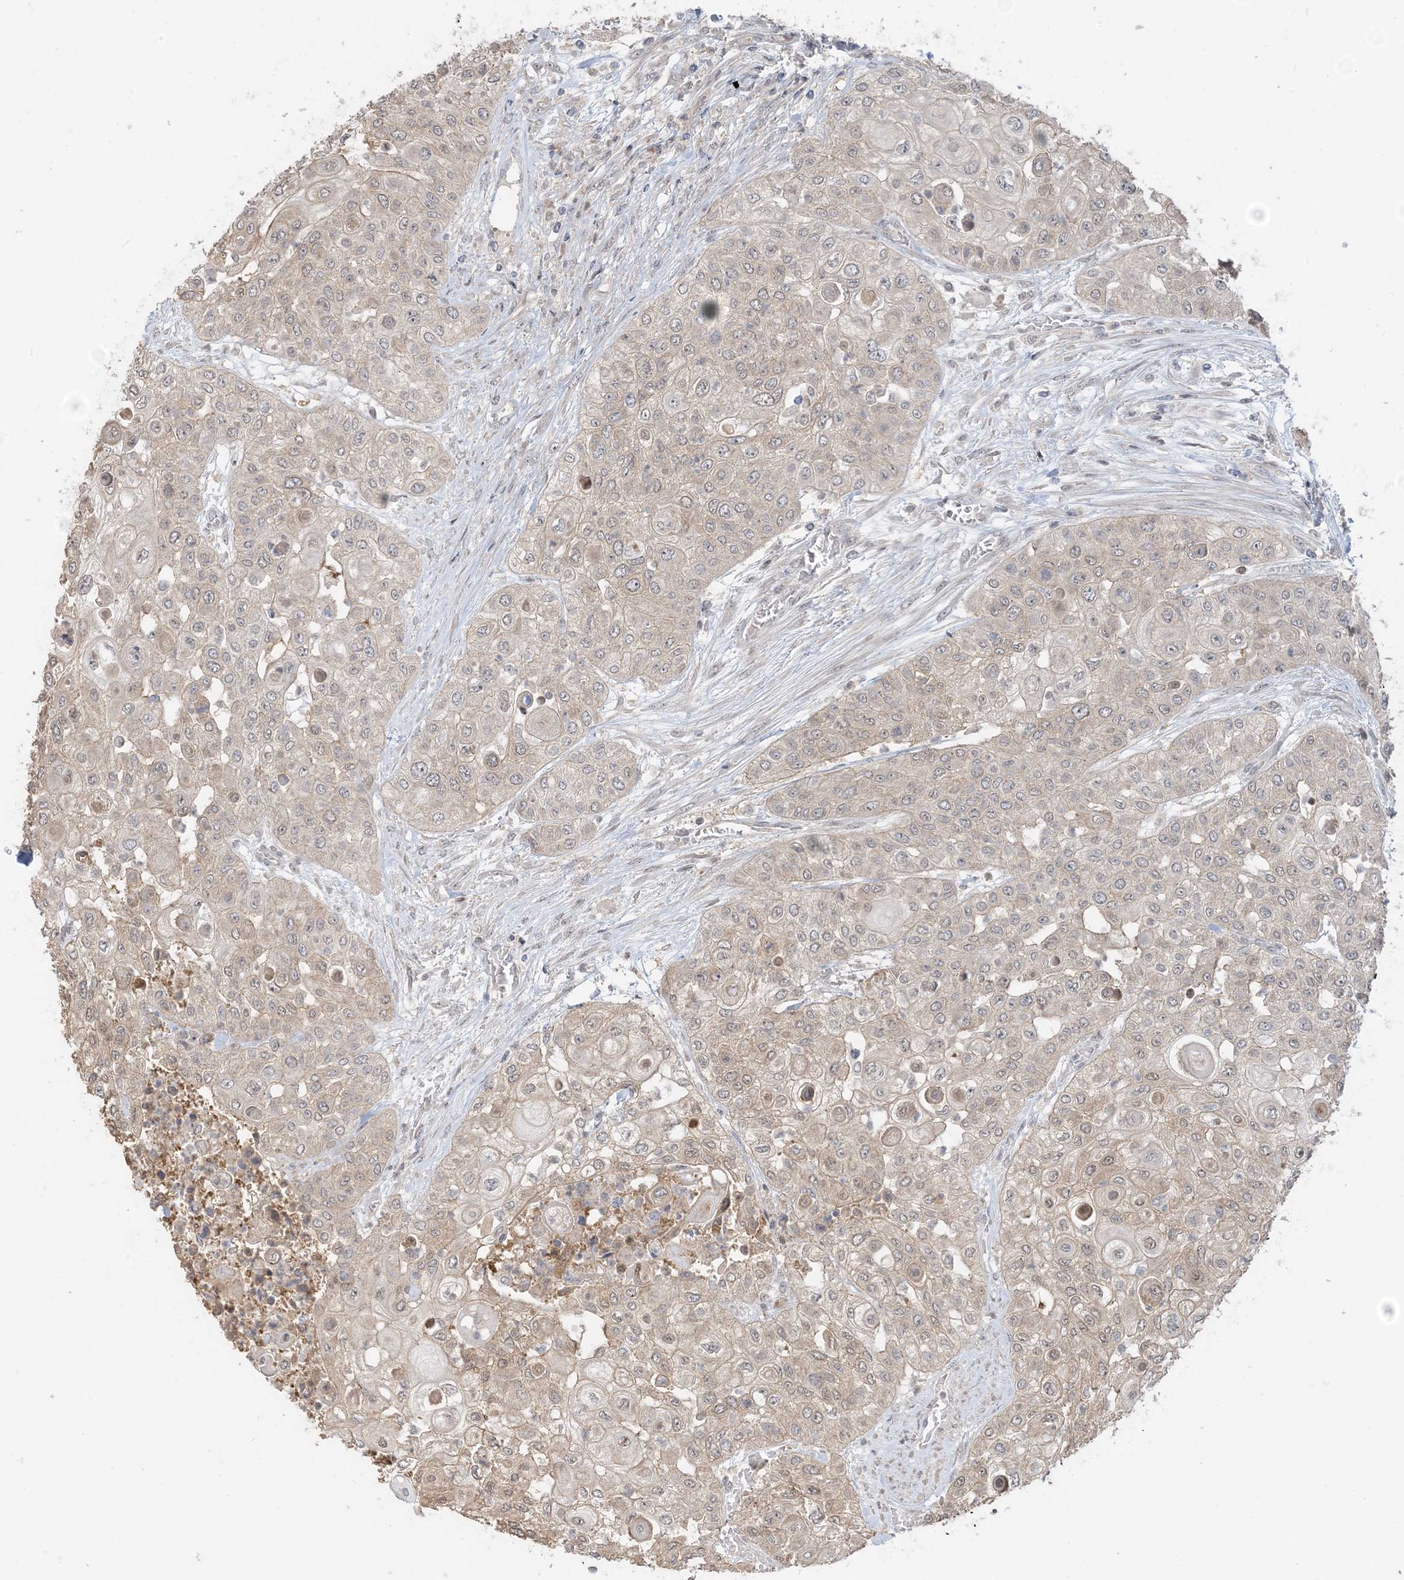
{"staining": {"intensity": "weak", "quantity": "25%-75%", "location": "cytoplasmic/membranous,nuclear"}, "tissue": "urothelial cancer", "cell_type": "Tumor cells", "image_type": "cancer", "snomed": [{"axis": "morphology", "description": "Urothelial carcinoma, High grade"}, {"axis": "topography", "description": "Urinary bladder"}], "caption": "Urothelial cancer stained with immunohistochemistry (IHC) shows weak cytoplasmic/membranous and nuclear positivity in approximately 25%-75% of tumor cells.", "gene": "PRRT3", "patient": {"sex": "female", "age": 79}}